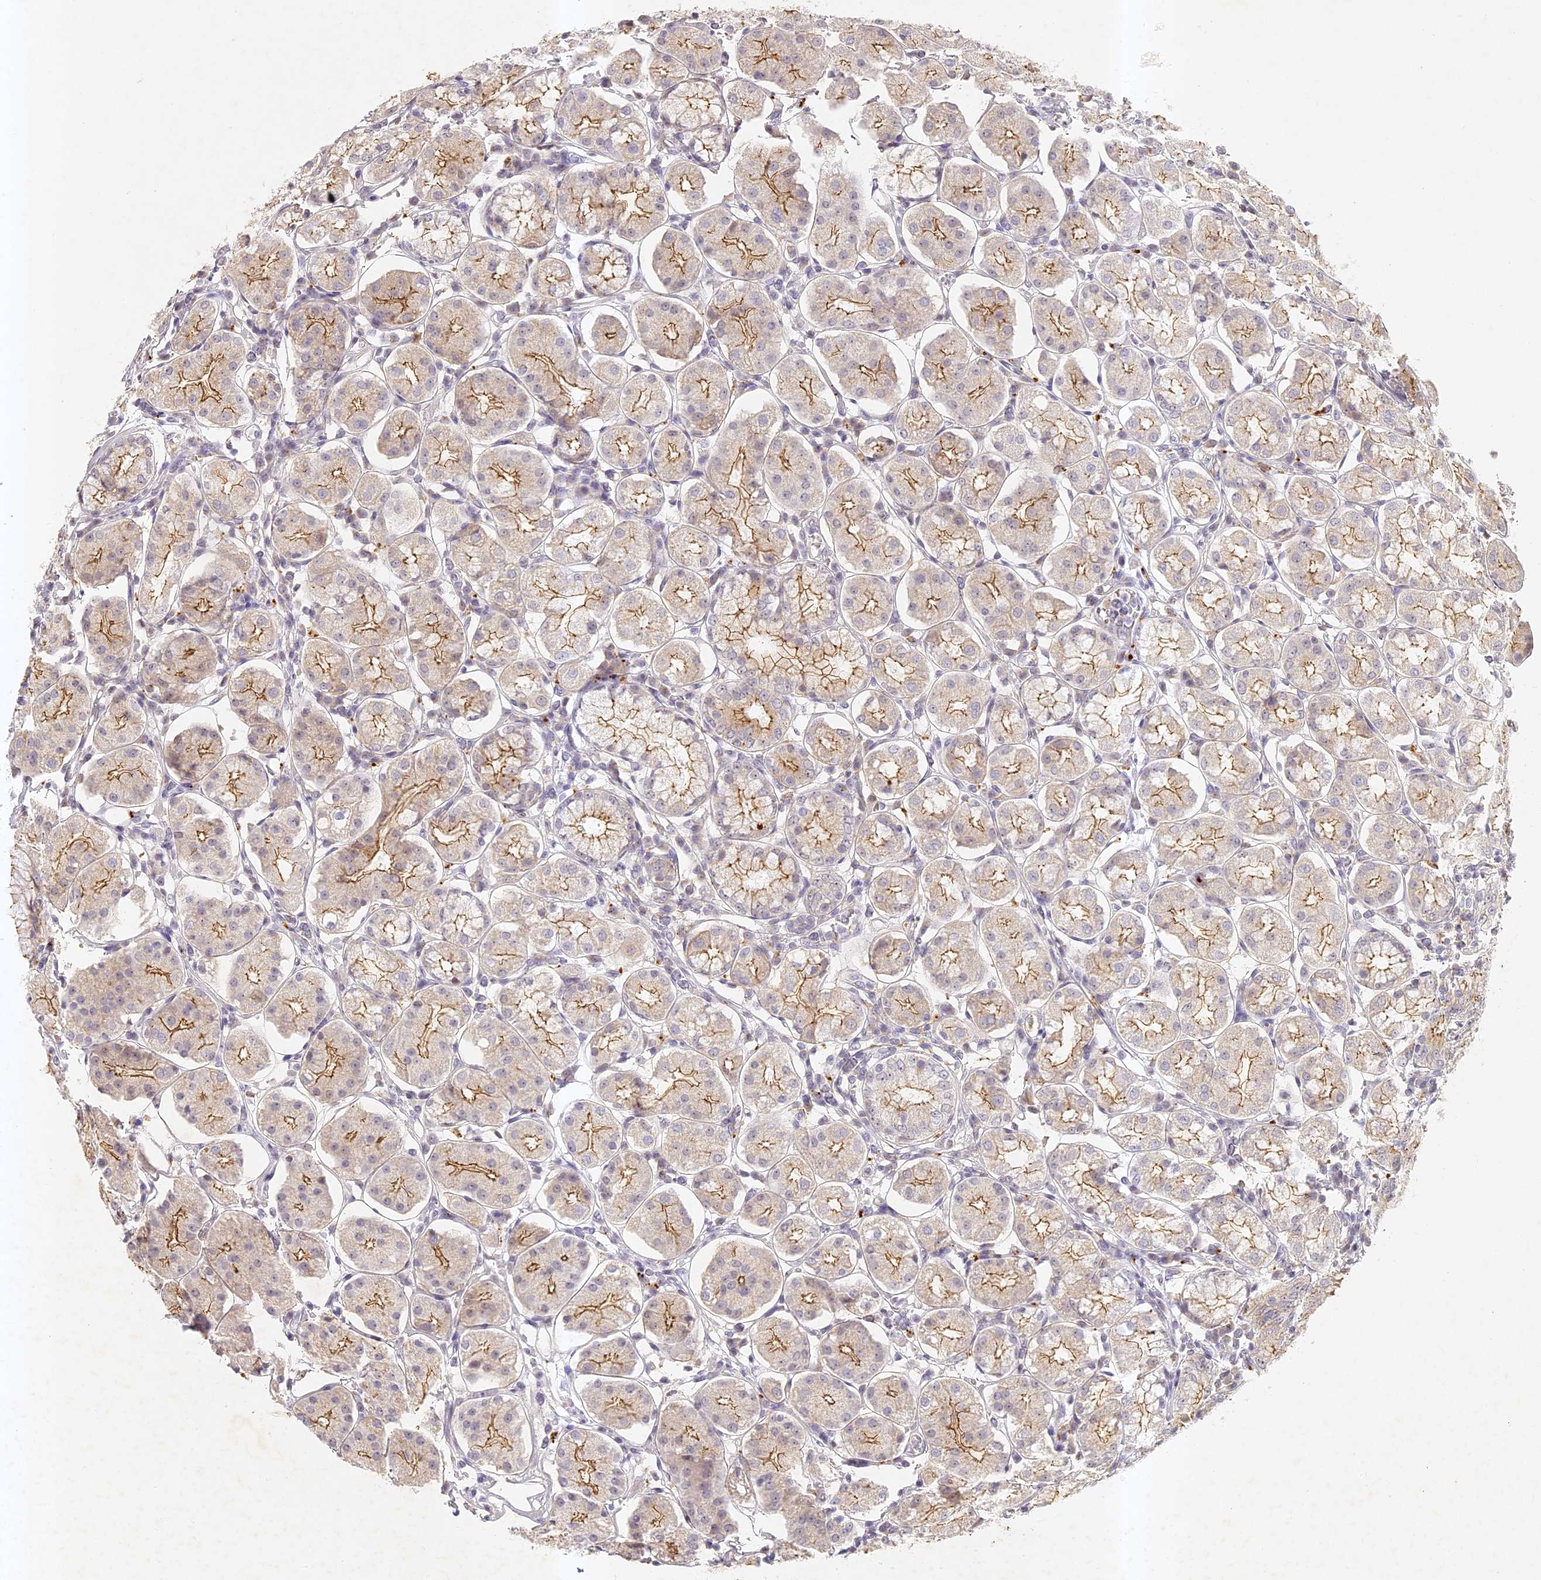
{"staining": {"intensity": "moderate", "quantity": "25%-75%", "location": "cytoplasmic/membranous"}, "tissue": "stomach", "cell_type": "Glandular cells", "image_type": "normal", "snomed": [{"axis": "morphology", "description": "Normal tissue, NOS"}, {"axis": "topography", "description": "Stomach, lower"}], "caption": "IHC of normal stomach reveals medium levels of moderate cytoplasmic/membranous positivity in about 25%-75% of glandular cells. (DAB = brown stain, brightfield microscopy at high magnification).", "gene": "ELL3", "patient": {"sex": "female", "age": 56}}